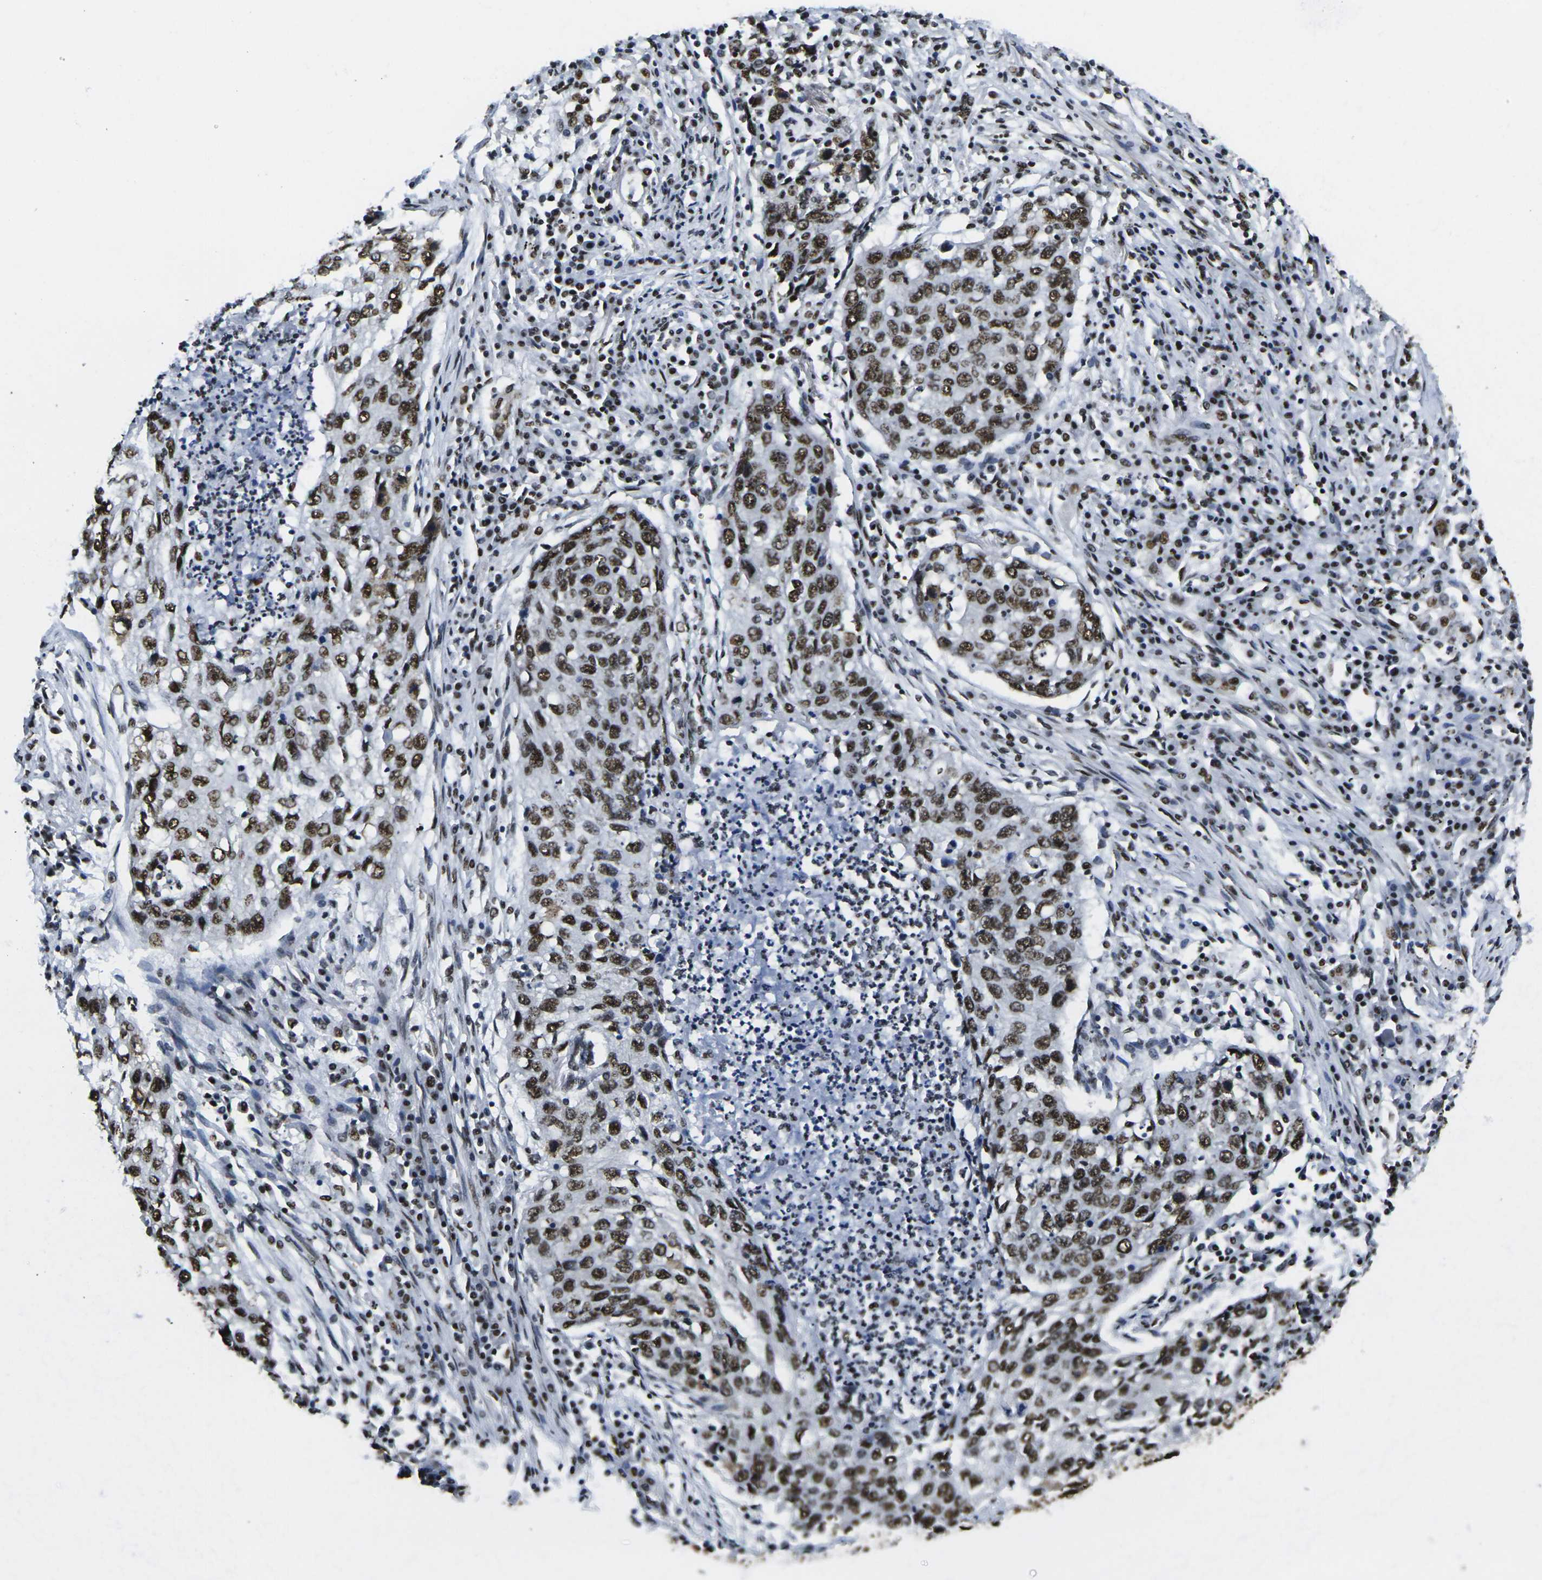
{"staining": {"intensity": "strong", "quantity": ">75%", "location": "nuclear"}, "tissue": "lung cancer", "cell_type": "Tumor cells", "image_type": "cancer", "snomed": [{"axis": "morphology", "description": "Squamous cell carcinoma, NOS"}, {"axis": "topography", "description": "Lung"}], "caption": "Immunohistochemical staining of human lung cancer reveals strong nuclear protein staining in about >75% of tumor cells.", "gene": "SMARCC1", "patient": {"sex": "female", "age": 63}}